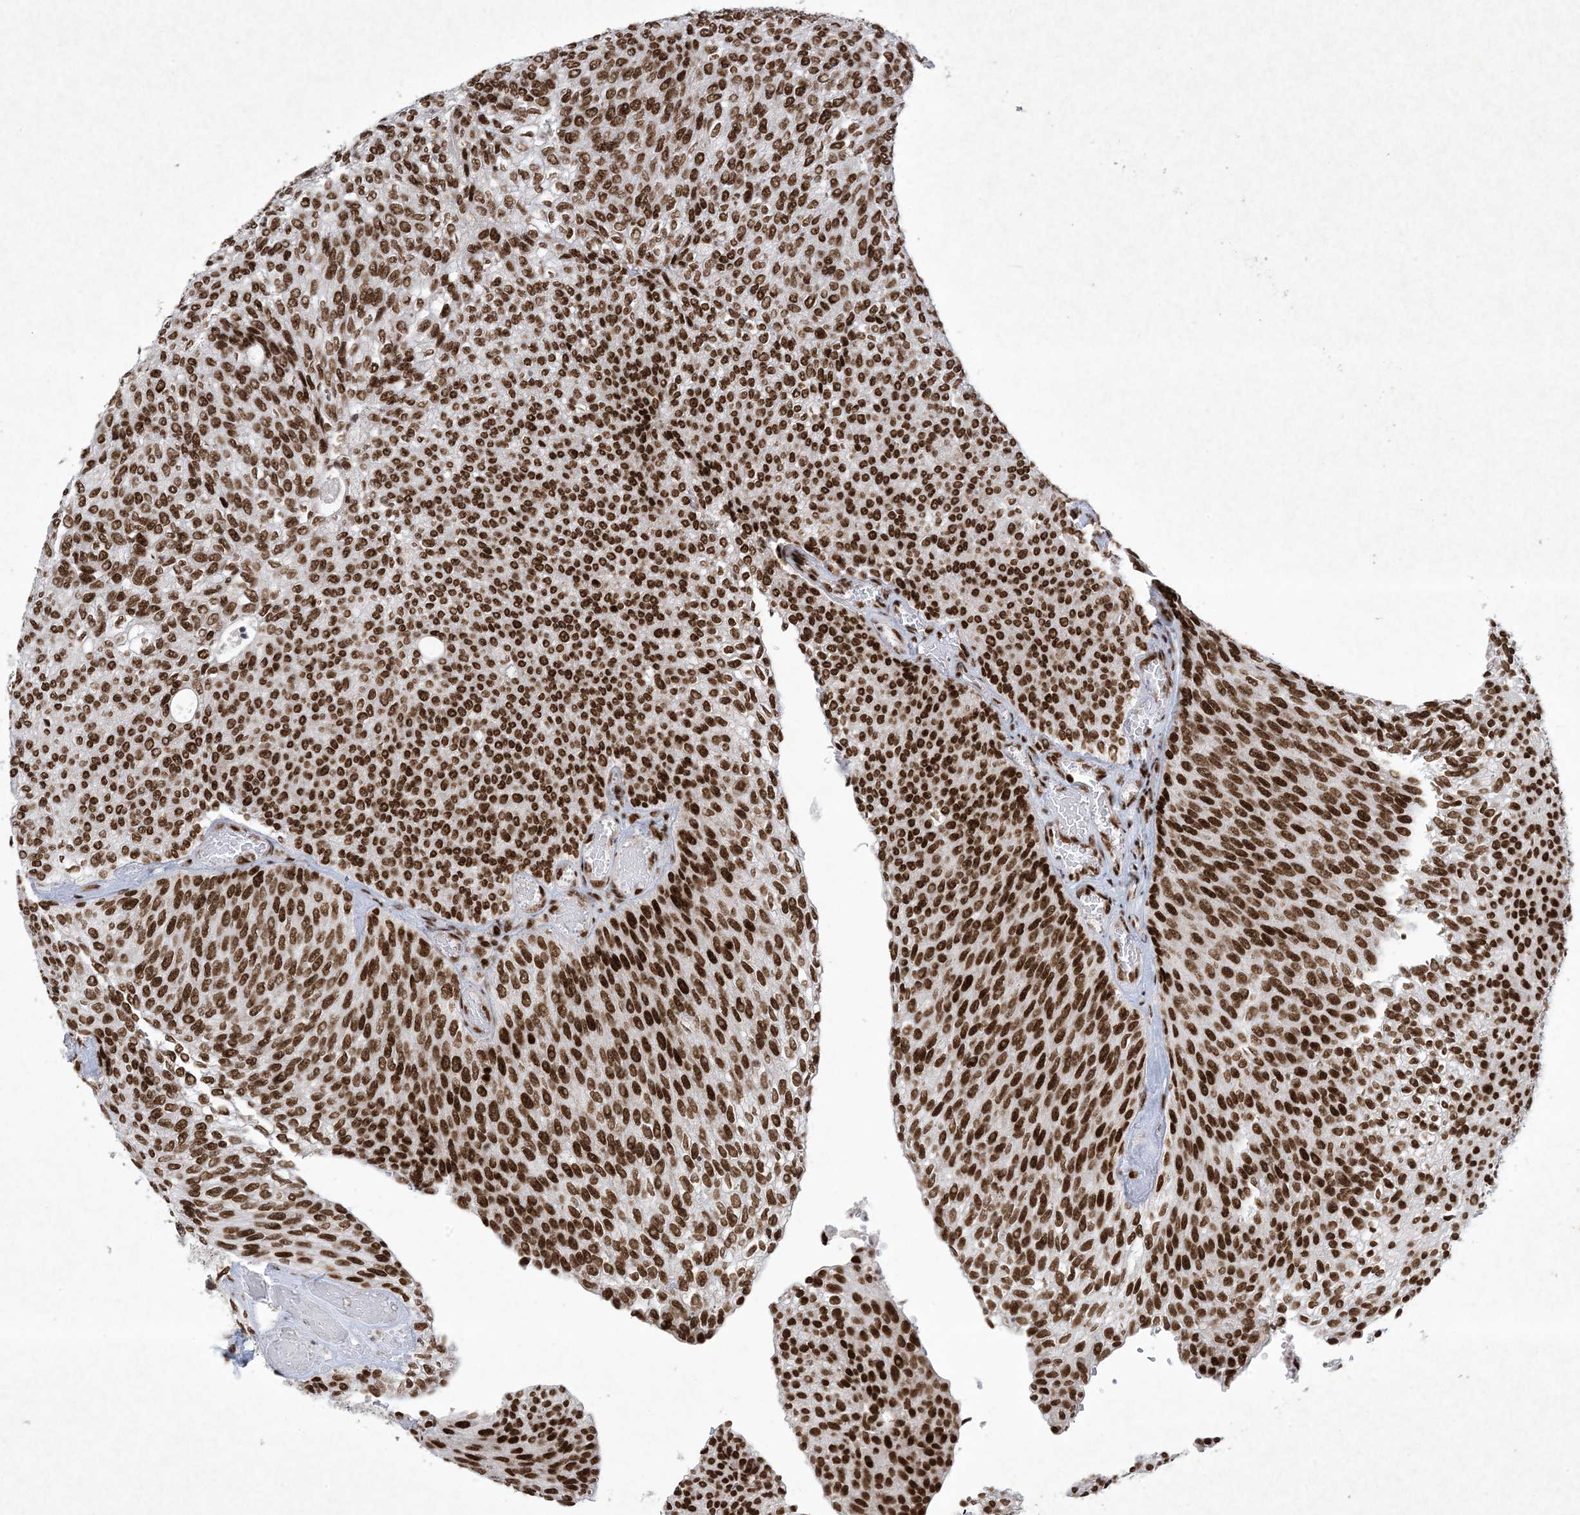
{"staining": {"intensity": "strong", "quantity": ">75%", "location": "nuclear"}, "tissue": "urothelial cancer", "cell_type": "Tumor cells", "image_type": "cancer", "snomed": [{"axis": "morphology", "description": "Urothelial carcinoma, Low grade"}, {"axis": "topography", "description": "Urinary bladder"}], "caption": "Tumor cells reveal strong nuclear positivity in approximately >75% of cells in low-grade urothelial carcinoma. The protein is shown in brown color, while the nuclei are stained blue.", "gene": "PKNOX2", "patient": {"sex": "female", "age": 79}}